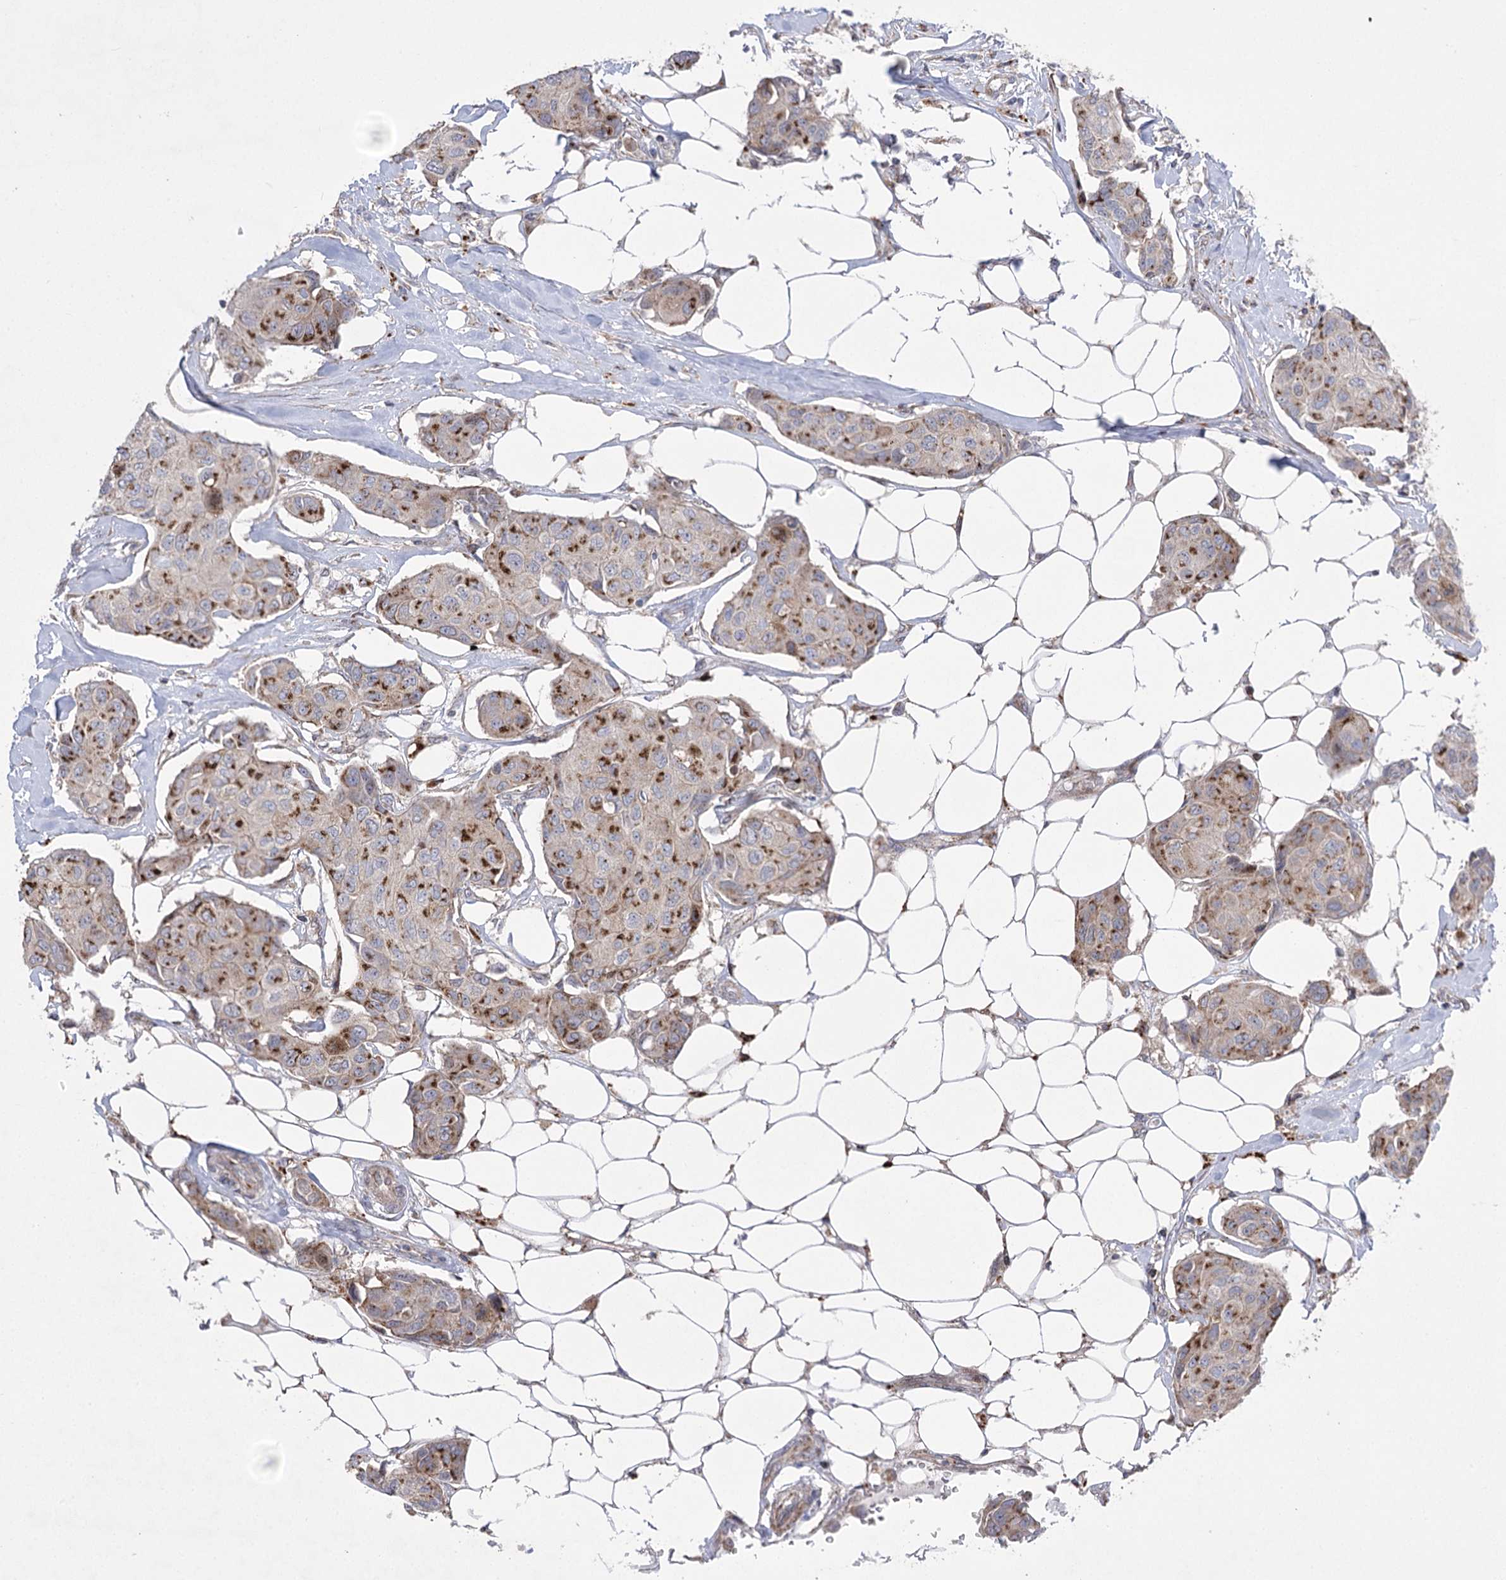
{"staining": {"intensity": "moderate", "quantity": ">75%", "location": "cytoplasmic/membranous"}, "tissue": "breast cancer", "cell_type": "Tumor cells", "image_type": "cancer", "snomed": [{"axis": "morphology", "description": "Duct carcinoma"}, {"axis": "topography", "description": "Breast"}], "caption": "Moderate cytoplasmic/membranous staining is appreciated in about >75% of tumor cells in intraductal carcinoma (breast).", "gene": "NME7", "patient": {"sex": "female", "age": 80}}